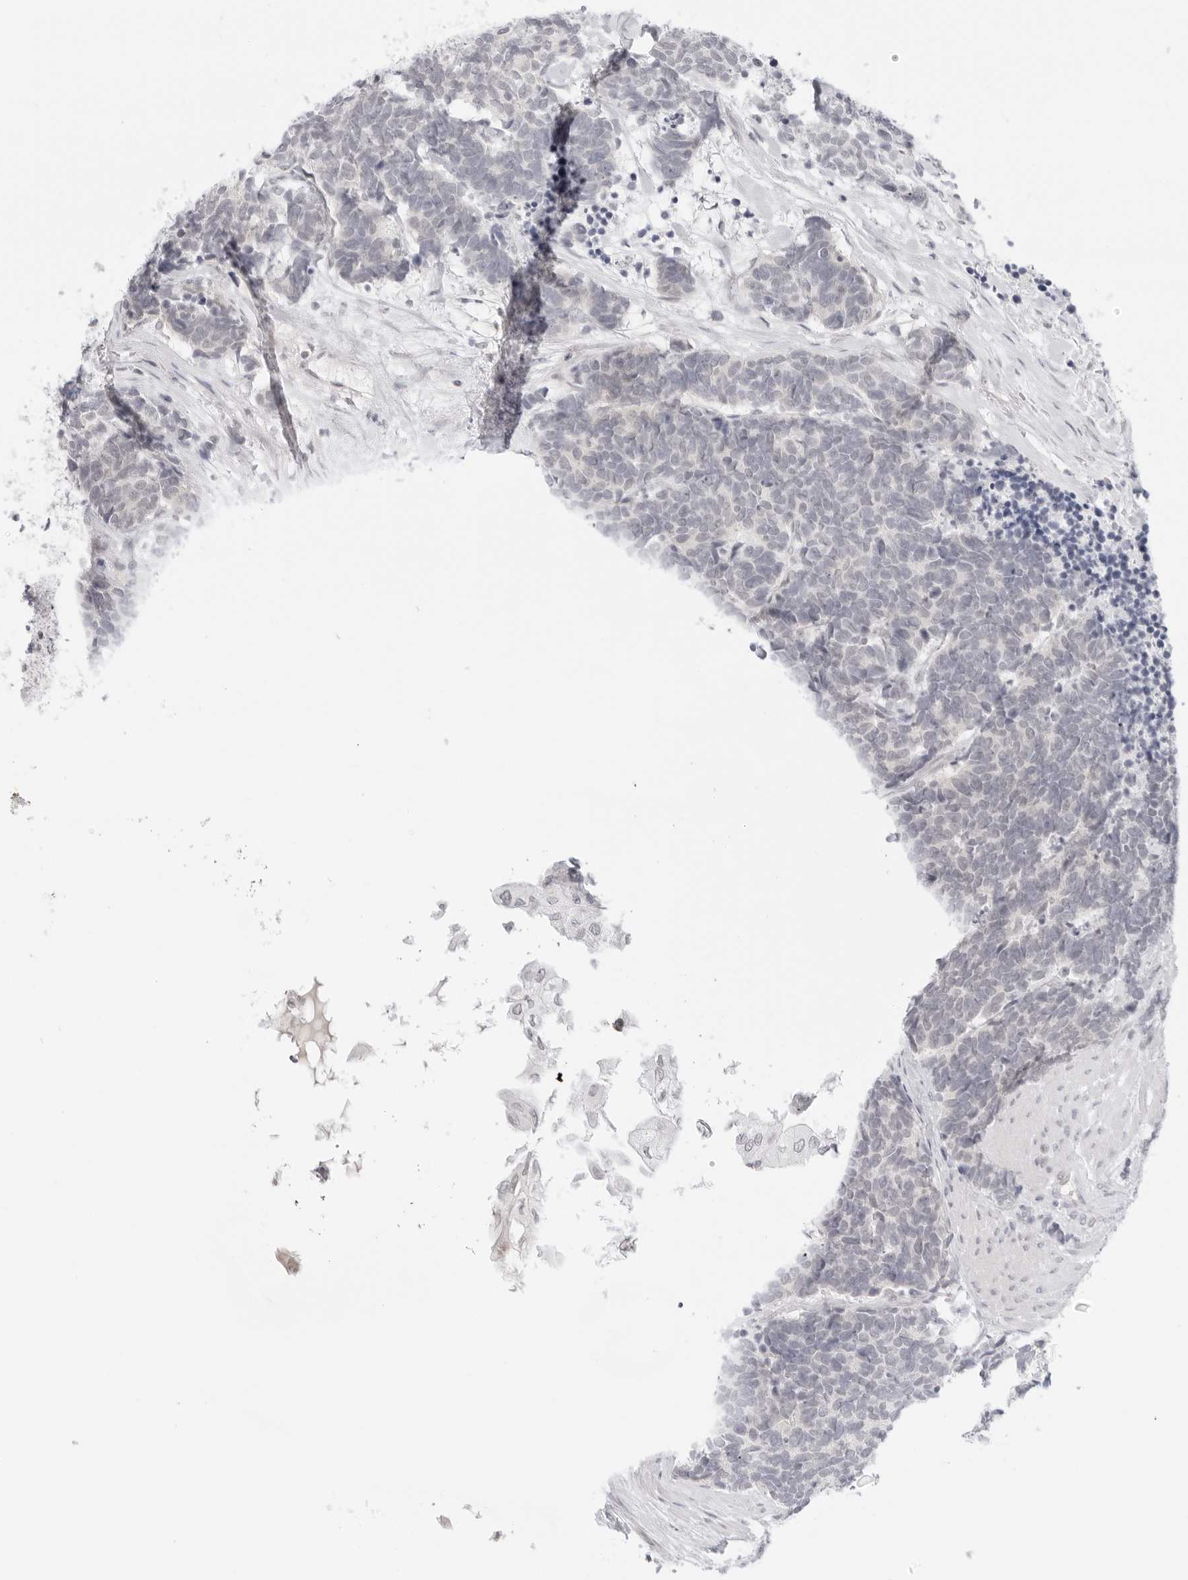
{"staining": {"intensity": "negative", "quantity": "none", "location": "none"}, "tissue": "carcinoid", "cell_type": "Tumor cells", "image_type": "cancer", "snomed": [{"axis": "morphology", "description": "Carcinoma, NOS"}, {"axis": "morphology", "description": "Carcinoid, malignant, NOS"}, {"axis": "topography", "description": "Urinary bladder"}], "caption": "Immunohistochemical staining of carcinoid exhibits no significant positivity in tumor cells. (Brightfield microscopy of DAB immunohistochemistry (IHC) at high magnification).", "gene": "MED18", "patient": {"sex": "male", "age": 57}}